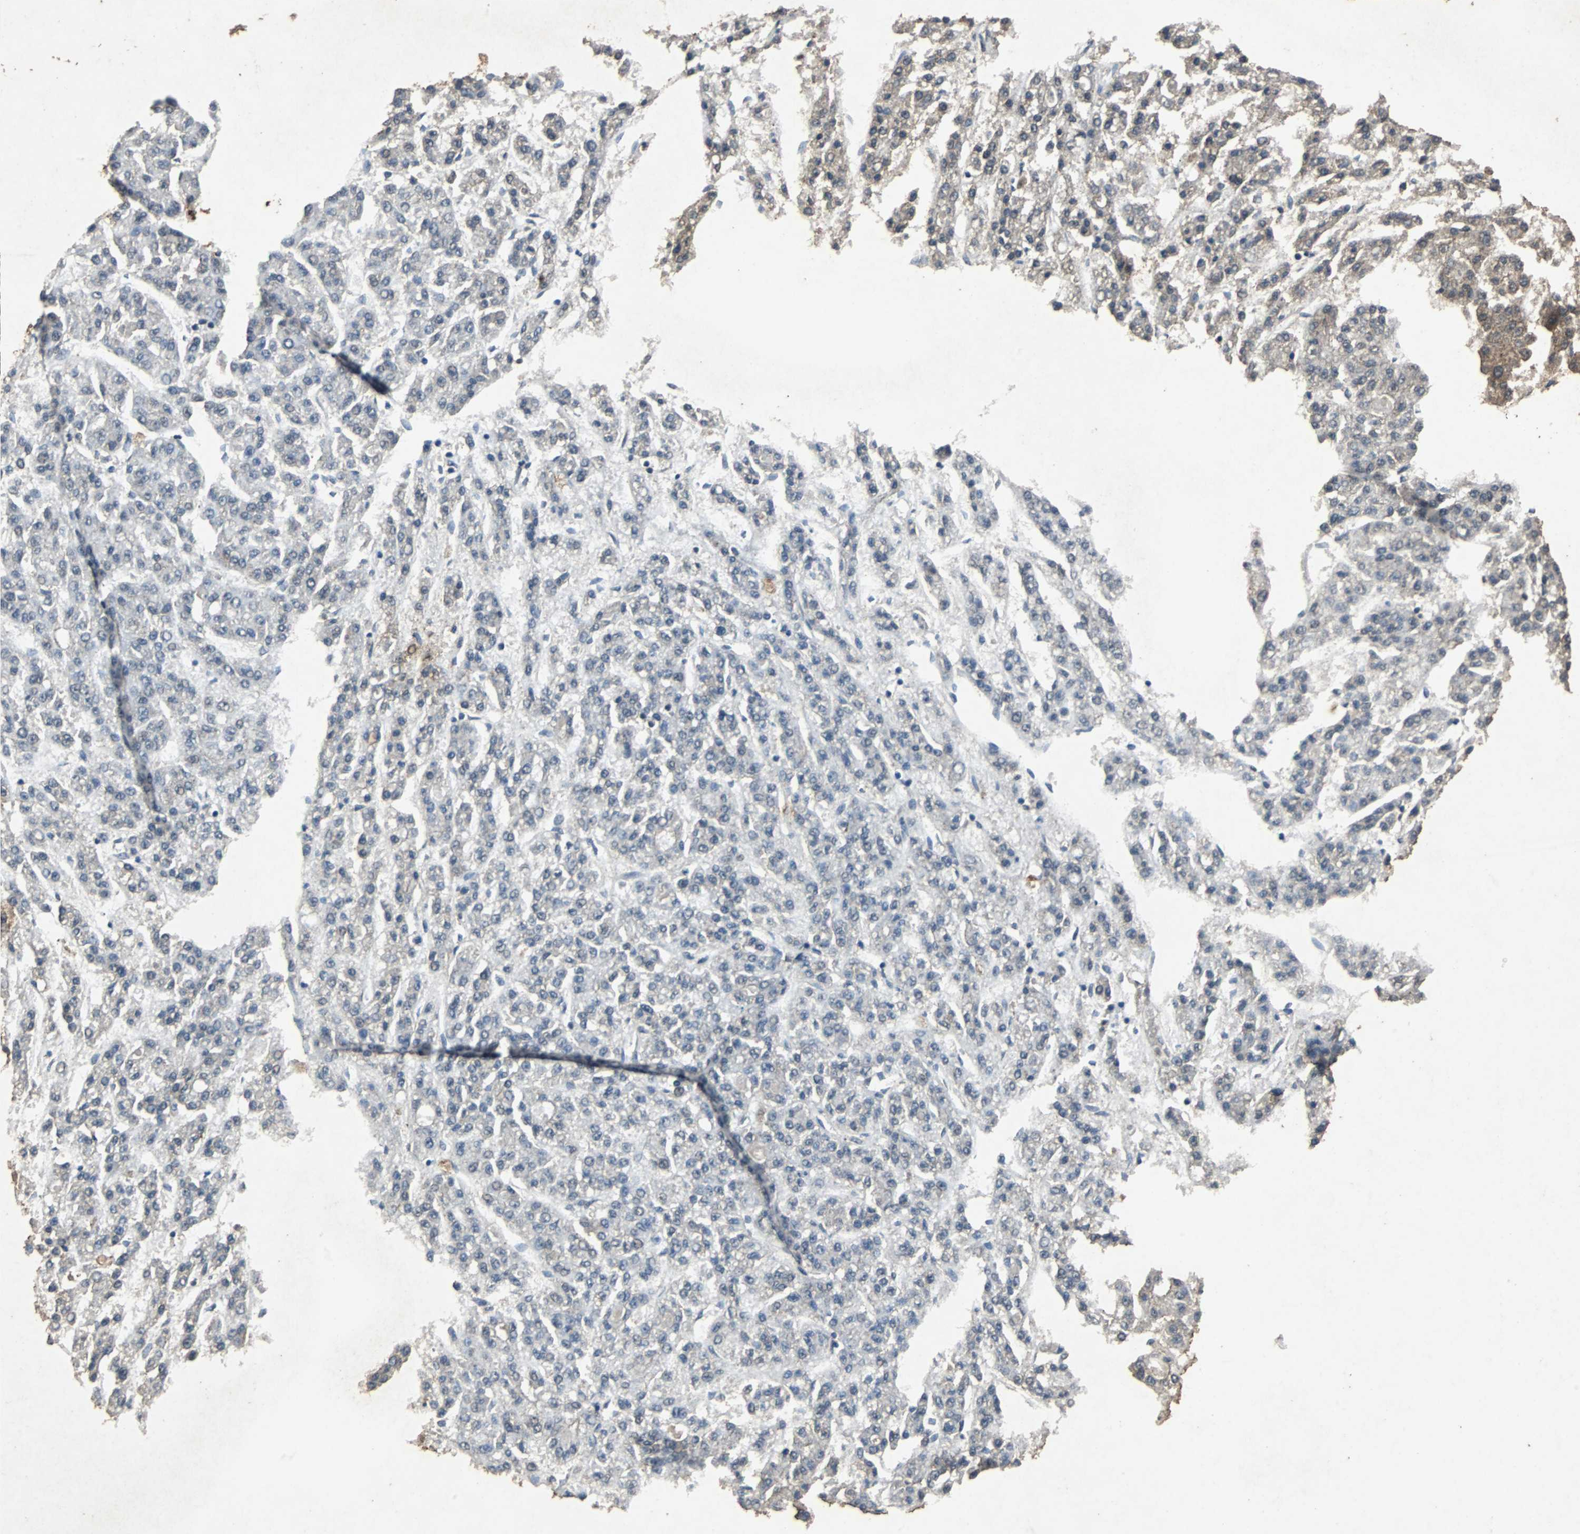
{"staining": {"intensity": "moderate", "quantity": "<25%", "location": "cytoplasmic/membranous"}, "tissue": "liver cancer", "cell_type": "Tumor cells", "image_type": "cancer", "snomed": [{"axis": "morphology", "description": "Carcinoma, Hepatocellular, NOS"}, {"axis": "topography", "description": "Liver"}], "caption": "A low amount of moderate cytoplasmic/membranous expression is identified in about <25% of tumor cells in hepatocellular carcinoma (liver) tissue.", "gene": "NAA10", "patient": {"sex": "male", "age": 70}}